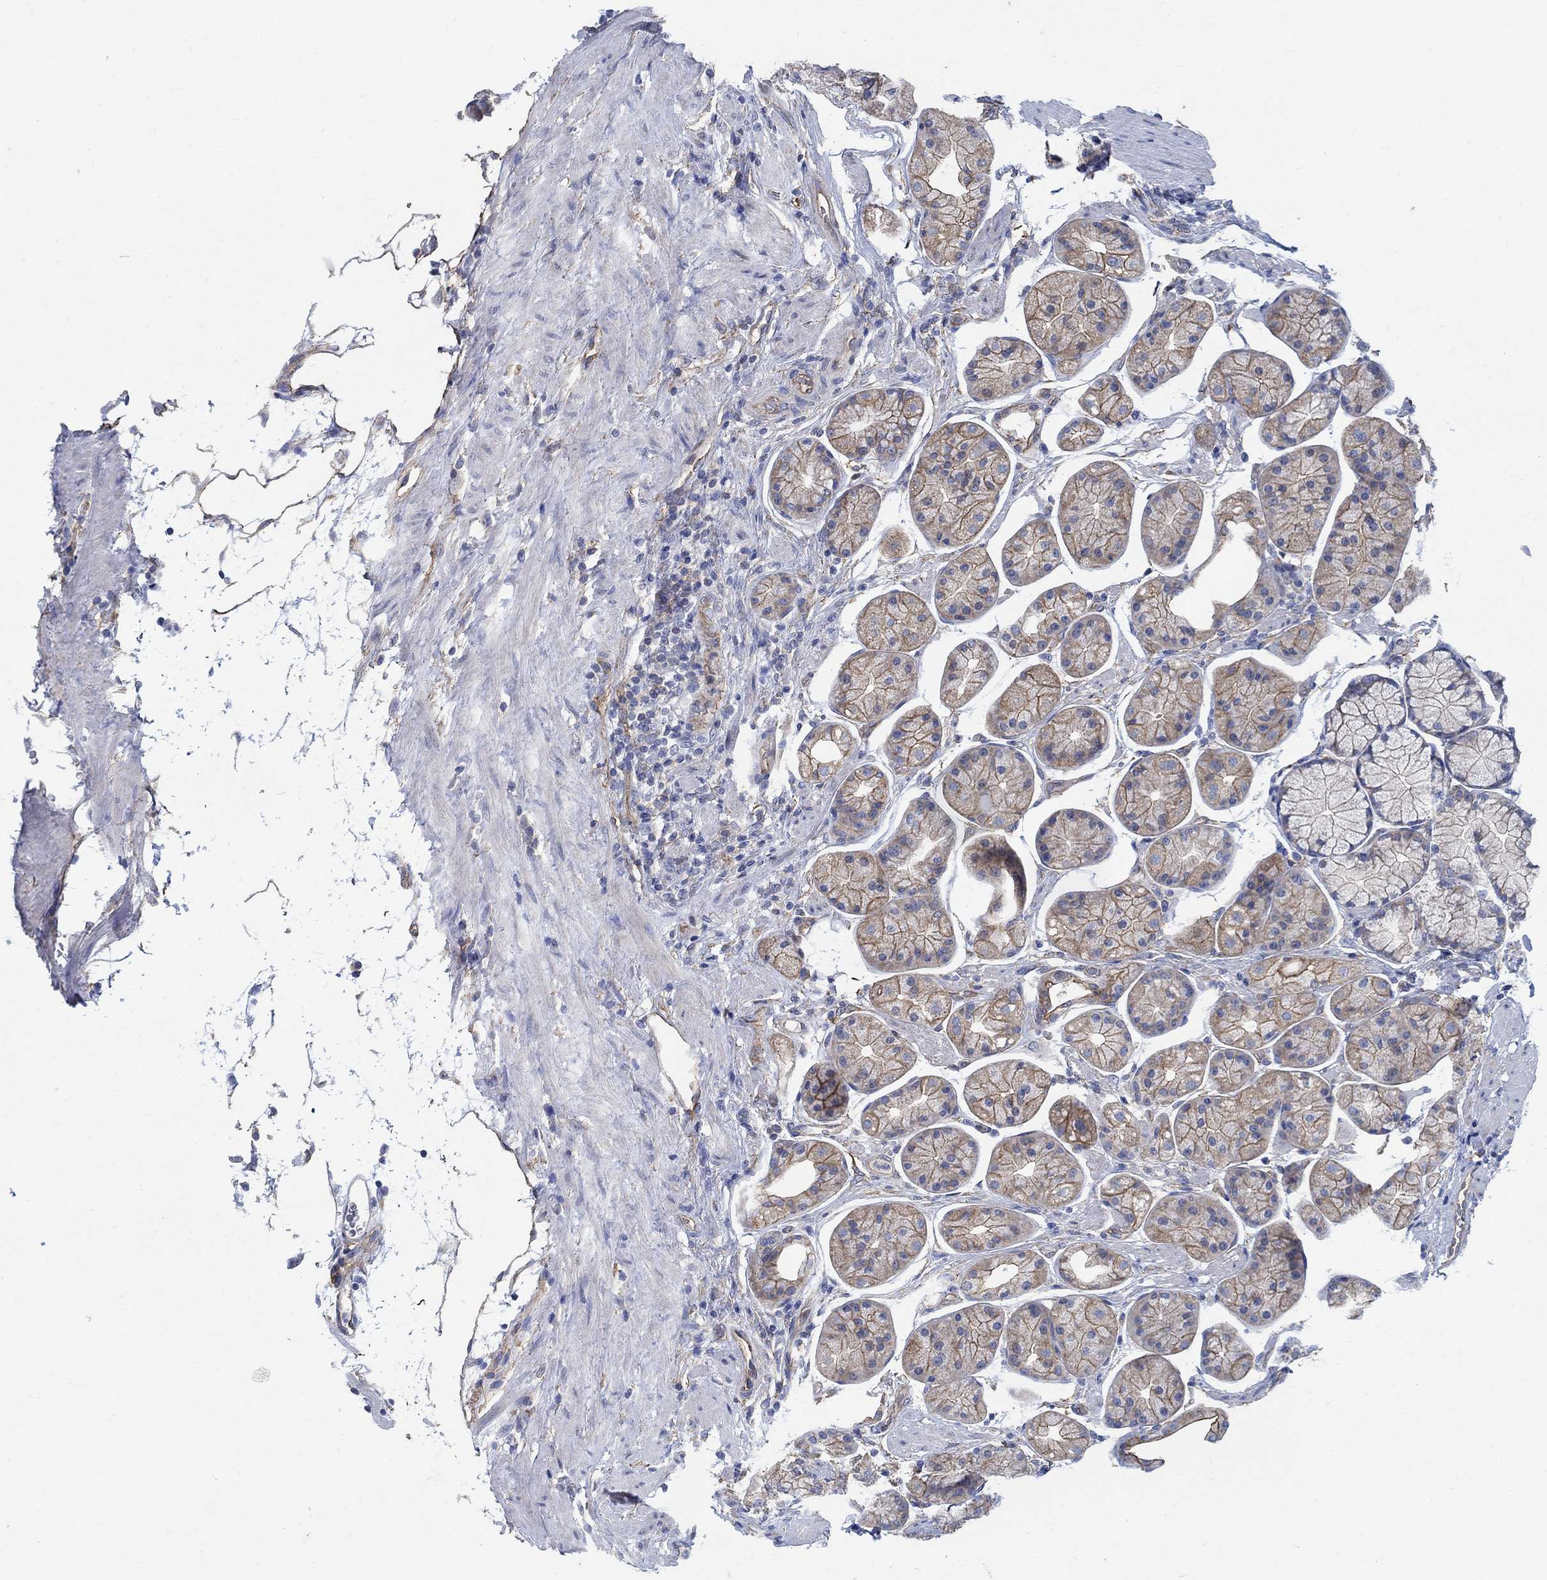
{"staining": {"intensity": "moderate", "quantity": "25%-75%", "location": "cytoplasmic/membranous"}, "tissue": "stomach", "cell_type": "Glandular cells", "image_type": "normal", "snomed": [{"axis": "morphology", "description": "Normal tissue, NOS"}, {"axis": "morphology", "description": "Adenocarcinoma, NOS"}, {"axis": "morphology", "description": "Adenocarcinoma, High grade"}, {"axis": "topography", "description": "Stomach, upper"}, {"axis": "topography", "description": "Stomach"}], "caption": "A brown stain labels moderate cytoplasmic/membranous positivity of a protein in glandular cells of unremarkable stomach.", "gene": "TMEM198", "patient": {"sex": "female", "age": 65}}